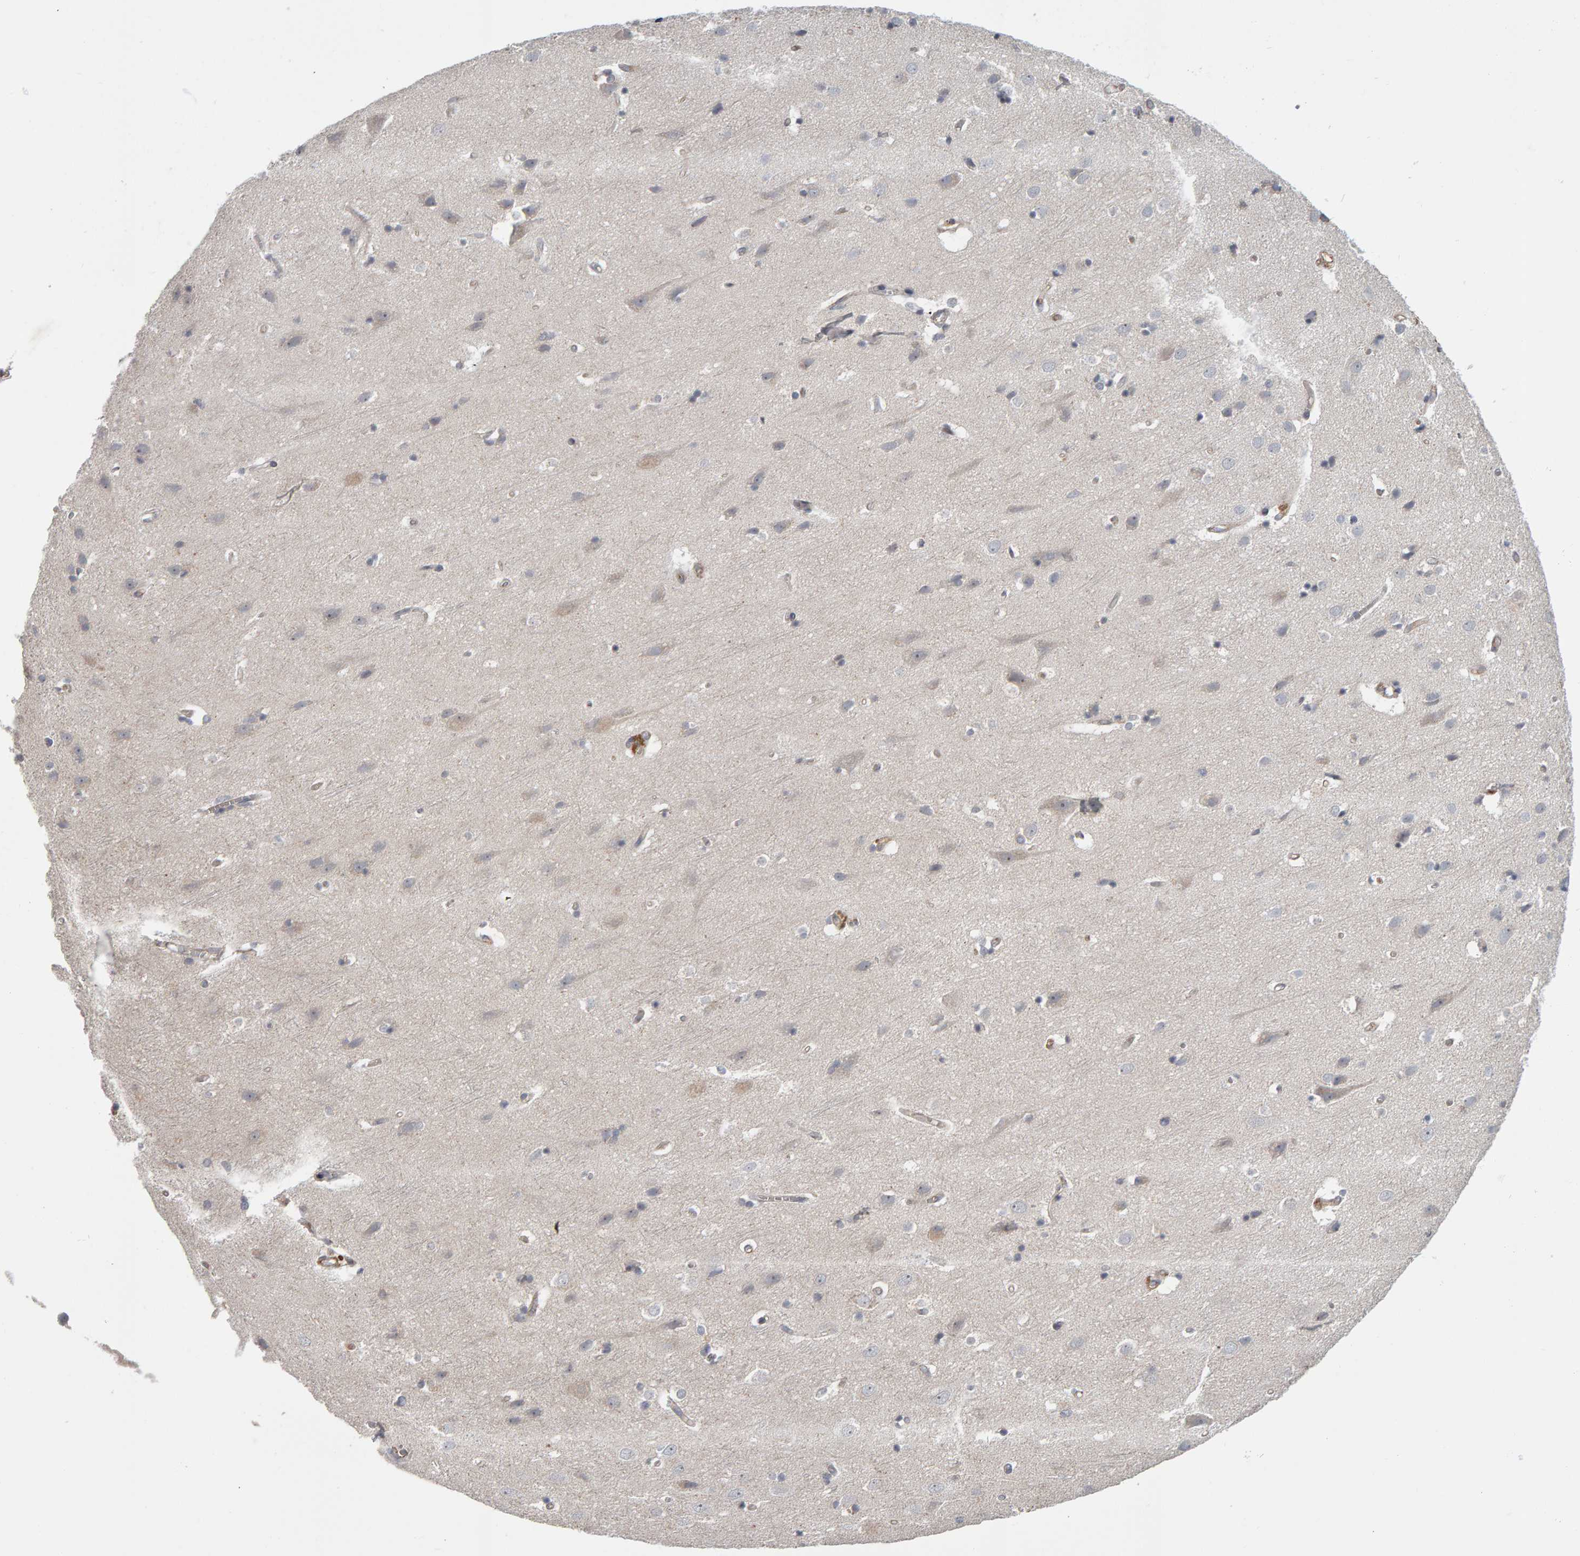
{"staining": {"intensity": "weak", "quantity": "25%-75%", "location": "cytoplasmic/membranous"}, "tissue": "cerebral cortex", "cell_type": "Endothelial cells", "image_type": "normal", "snomed": [{"axis": "morphology", "description": "Normal tissue, NOS"}, {"axis": "topography", "description": "Cerebral cortex"}], "caption": "Benign cerebral cortex was stained to show a protein in brown. There is low levels of weak cytoplasmic/membranous expression in about 25%-75% of endothelial cells. (DAB (3,3'-diaminobenzidine) IHC, brown staining for protein, blue staining for nuclei).", "gene": "C9orf72", "patient": {"sex": "male", "age": 54}}